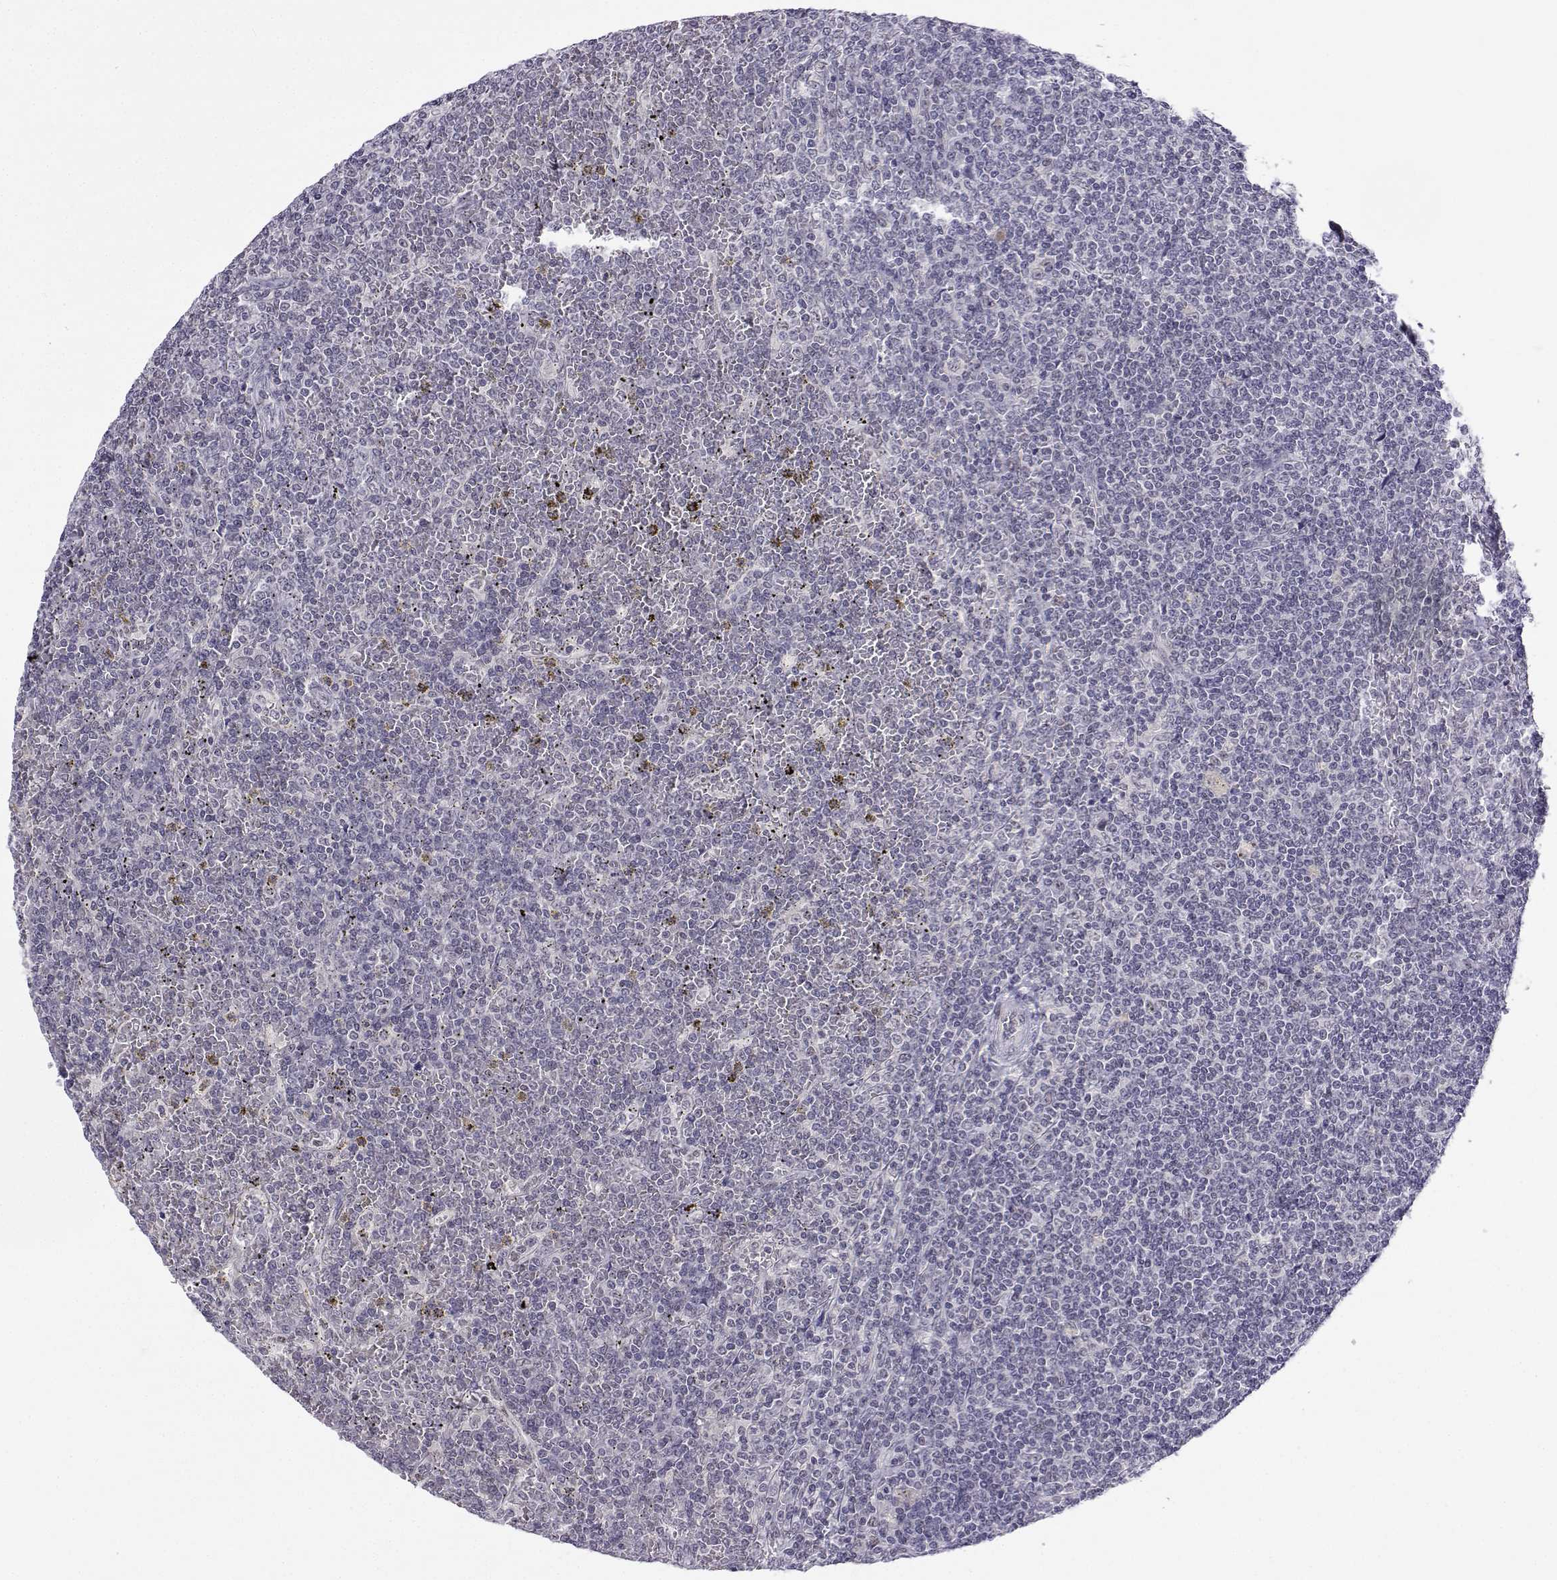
{"staining": {"intensity": "negative", "quantity": "none", "location": "none"}, "tissue": "lymphoma", "cell_type": "Tumor cells", "image_type": "cancer", "snomed": [{"axis": "morphology", "description": "Malignant lymphoma, non-Hodgkin's type, Low grade"}, {"axis": "topography", "description": "Spleen"}], "caption": "IHC histopathology image of low-grade malignant lymphoma, non-Hodgkin's type stained for a protein (brown), which demonstrates no positivity in tumor cells. (Immunohistochemistry (ihc), brightfield microscopy, high magnification).", "gene": "MED26", "patient": {"sex": "female", "age": 19}}